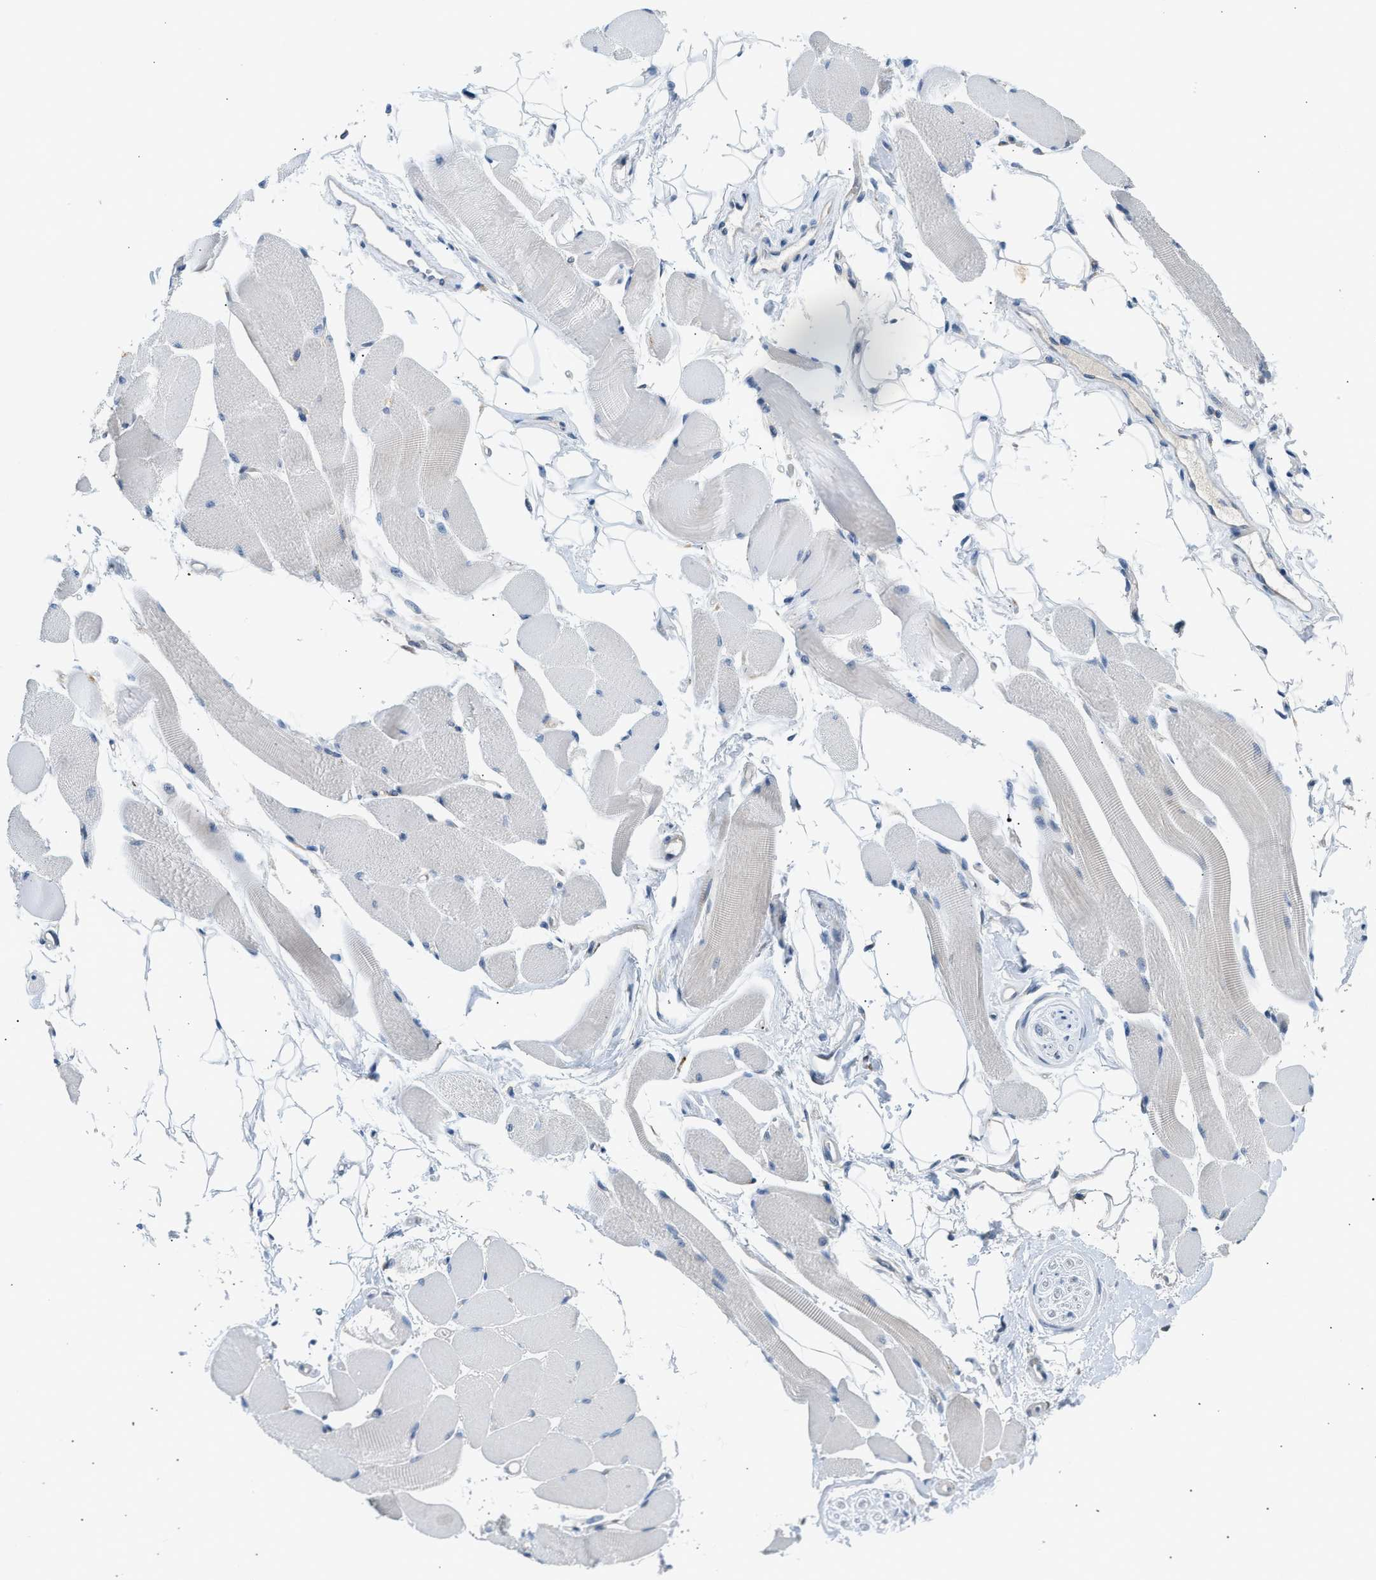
{"staining": {"intensity": "negative", "quantity": "none", "location": "none"}, "tissue": "skeletal muscle", "cell_type": "Myocytes", "image_type": "normal", "snomed": [{"axis": "morphology", "description": "Normal tissue, NOS"}, {"axis": "topography", "description": "Skeletal muscle"}, {"axis": "topography", "description": "Peripheral nerve tissue"}], "caption": "Immunohistochemistry photomicrograph of unremarkable skeletal muscle: human skeletal muscle stained with DAB reveals no significant protein positivity in myocytes.", "gene": "KCNC2", "patient": {"sex": "female", "age": 84}}